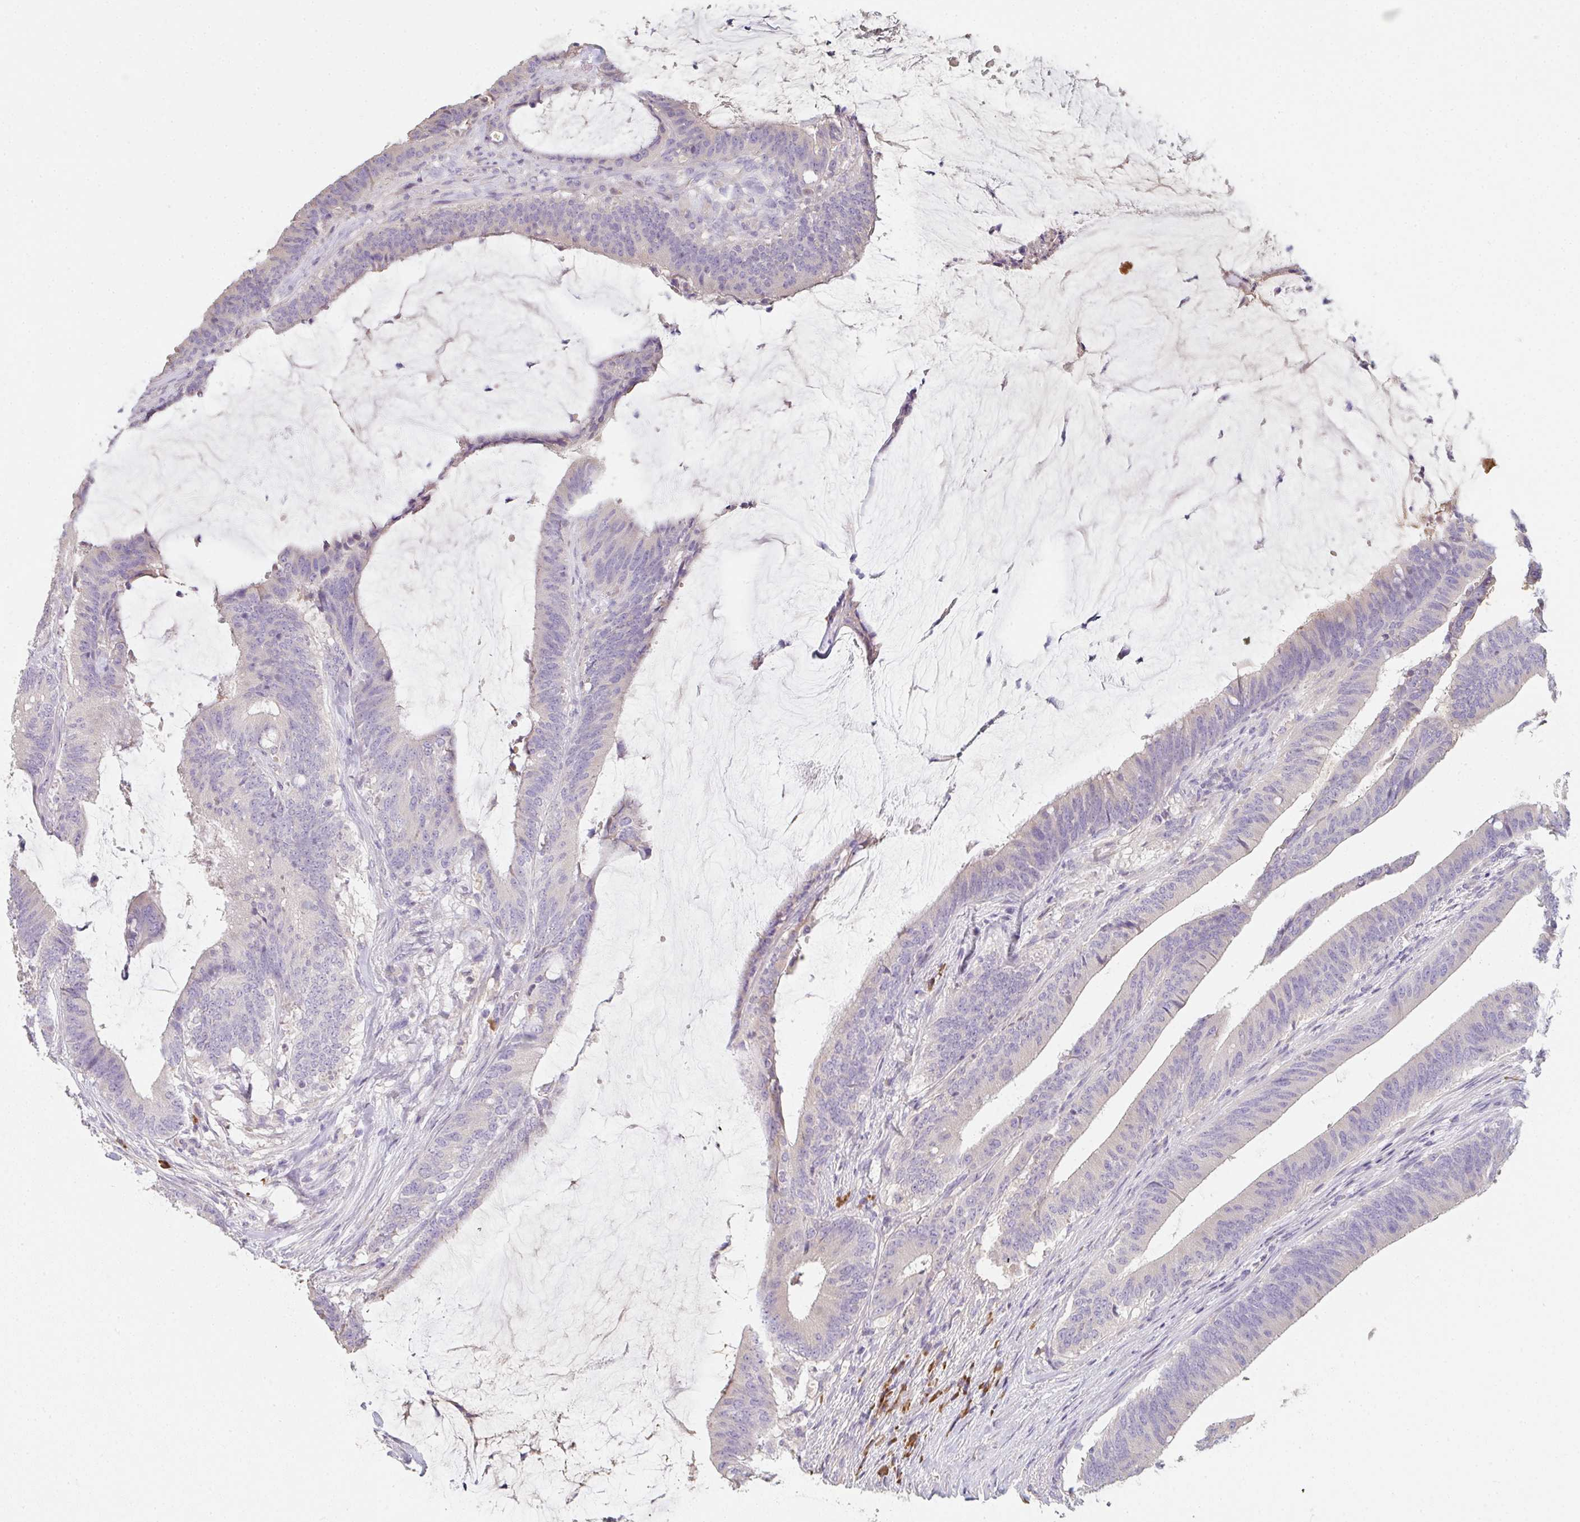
{"staining": {"intensity": "negative", "quantity": "none", "location": "none"}, "tissue": "colorectal cancer", "cell_type": "Tumor cells", "image_type": "cancer", "snomed": [{"axis": "morphology", "description": "Adenocarcinoma, NOS"}, {"axis": "topography", "description": "Colon"}], "caption": "DAB (3,3'-diaminobenzidine) immunohistochemical staining of adenocarcinoma (colorectal) demonstrates no significant expression in tumor cells. (Brightfield microscopy of DAB (3,3'-diaminobenzidine) immunohistochemistry at high magnification).", "gene": "ZNF215", "patient": {"sex": "female", "age": 43}}